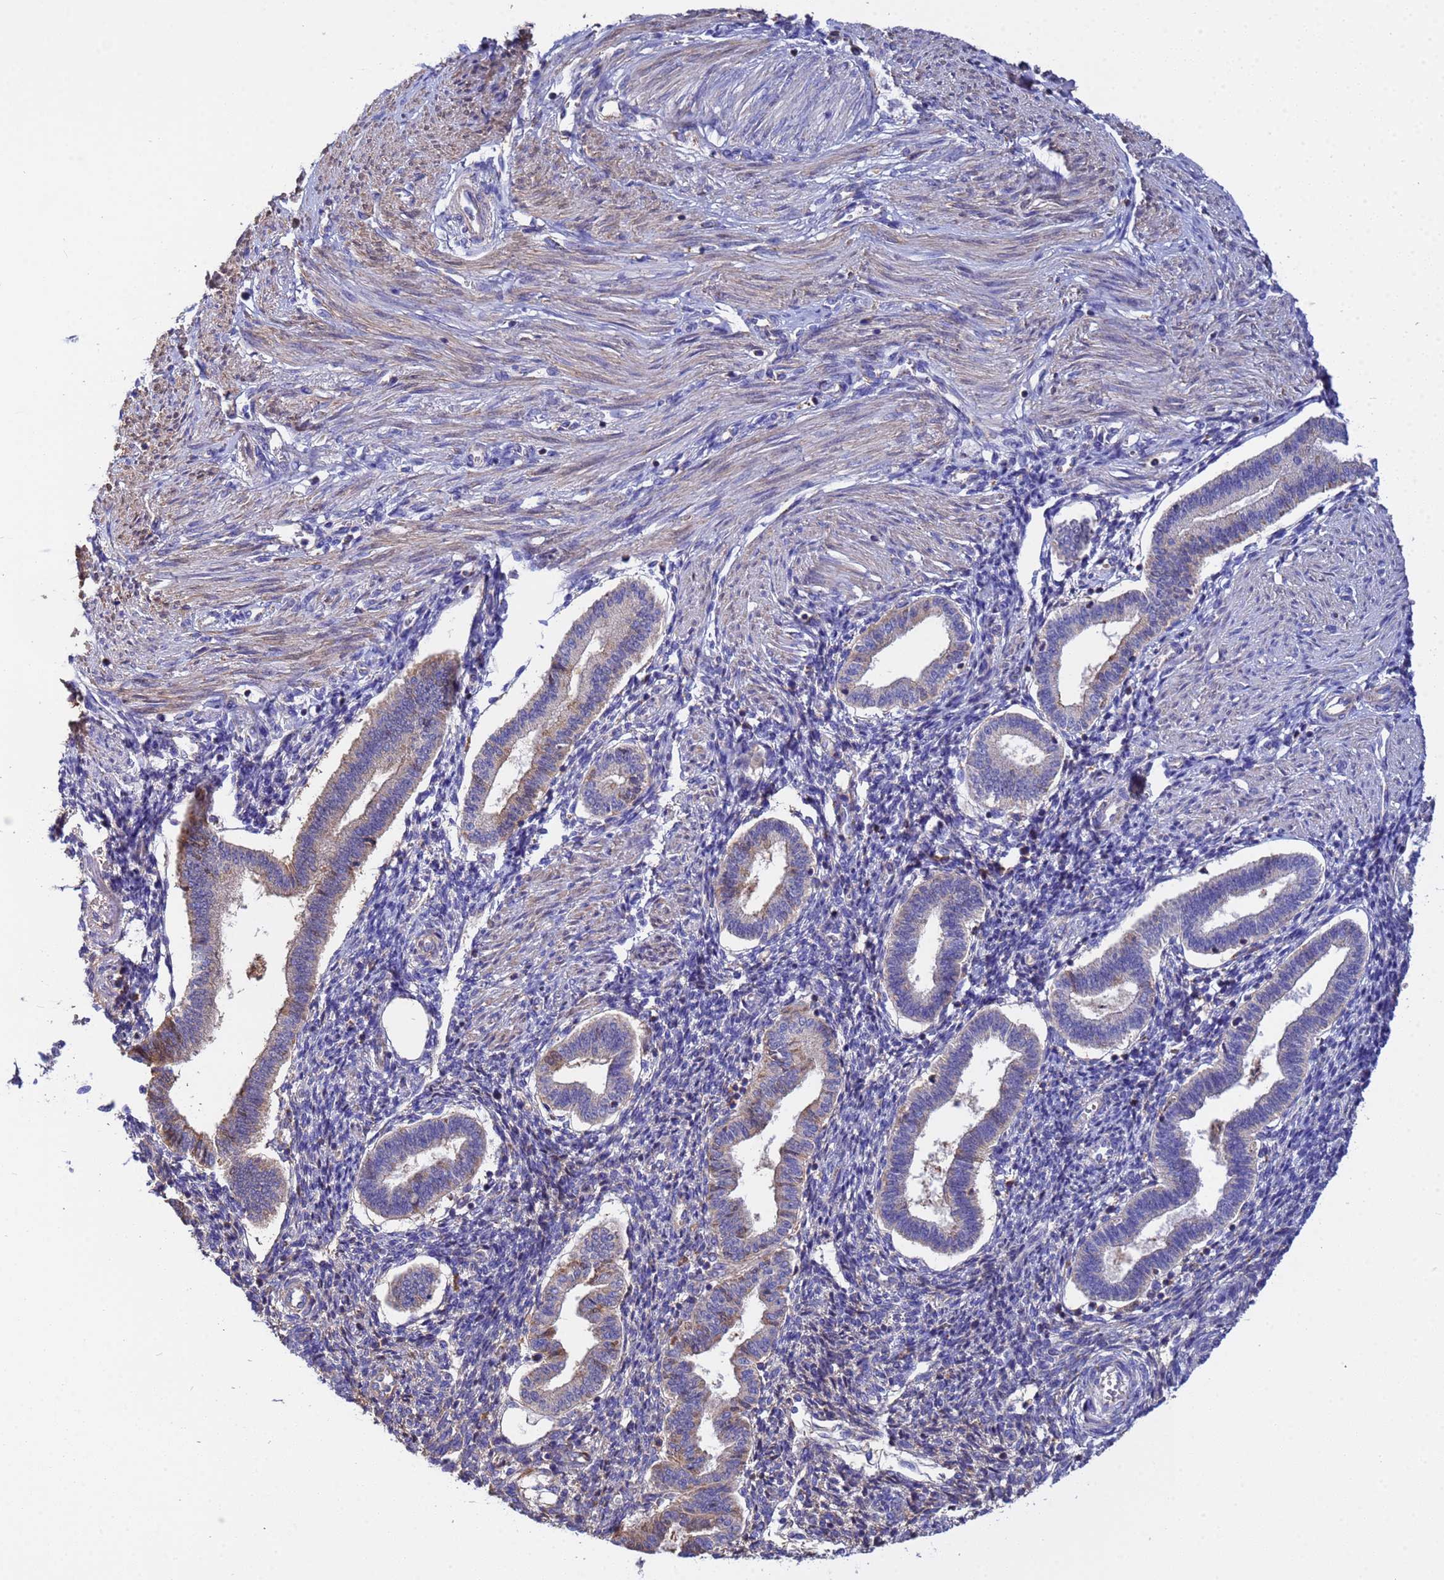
{"staining": {"intensity": "weak", "quantity": "<25%", "location": "cytoplasmic/membranous"}, "tissue": "endometrium", "cell_type": "Cells in endometrial stroma", "image_type": "normal", "snomed": [{"axis": "morphology", "description": "Normal tissue, NOS"}, {"axis": "topography", "description": "Endometrium"}], "caption": "Image shows no significant protein staining in cells in endometrial stroma of benign endometrium.", "gene": "GLUD1", "patient": {"sex": "female", "age": 24}}